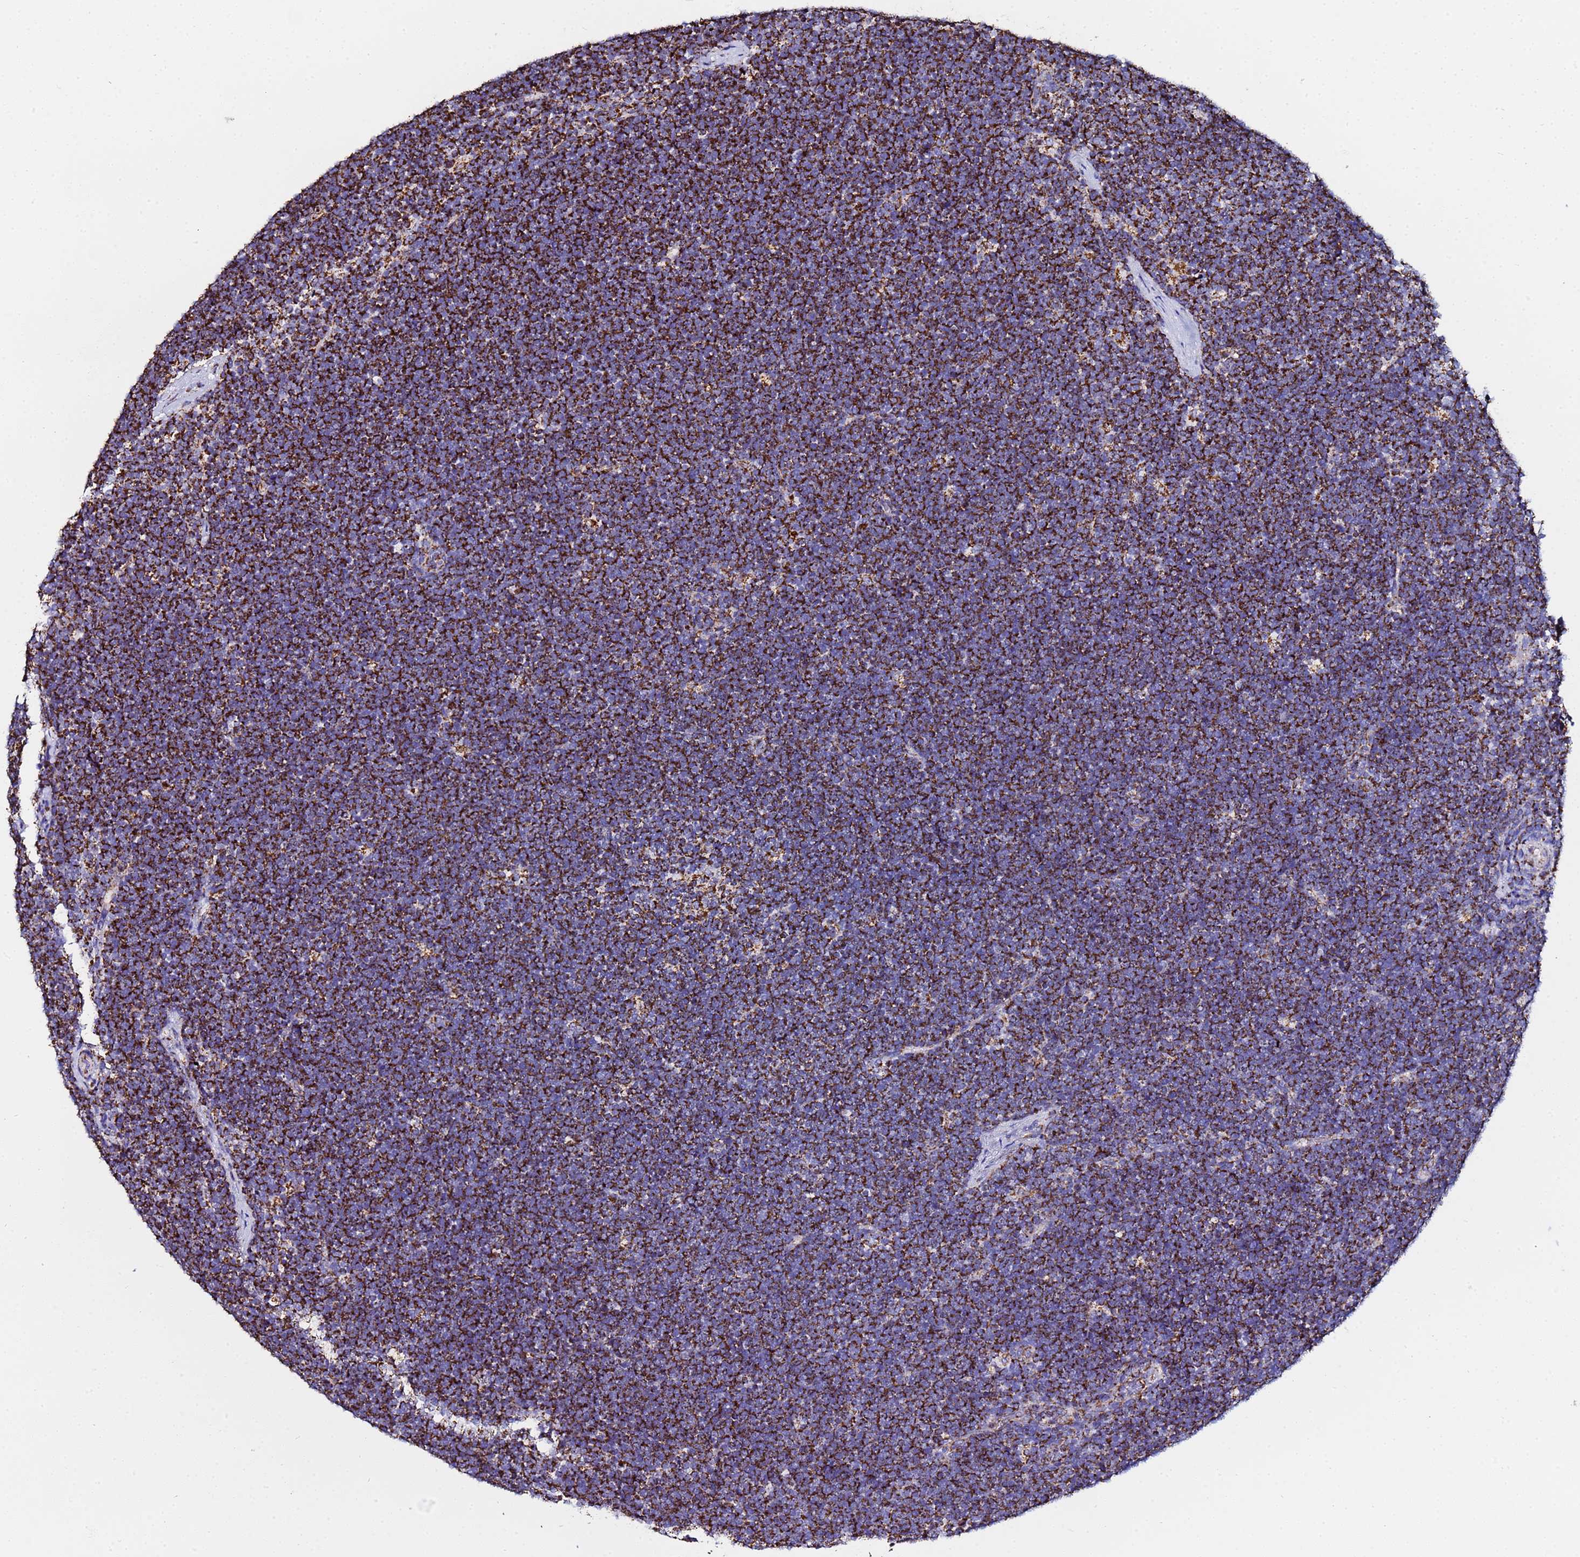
{"staining": {"intensity": "strong", "quantity": ">75%", "location": "cytoplasmic/membranous"}, "tissue": "lymphoma", "cell_type": "Tumor cells", "image_type": "cancer", "snomed": [{"axis": "morphology", "description": "Malignant lymphoma, non-Hodgkin's type, High grade"}, {"axis": "topography", "description": "Lymph node"}], "caption": "This image demonstrates immunohistochemistry (IHC) staining of human lymphoma, with high strong cytoplasmic/membranous positivity in approximately >75% of tumor cells.", "gene": "PHB2", "patient": {"sex": "male", "age": 13}}